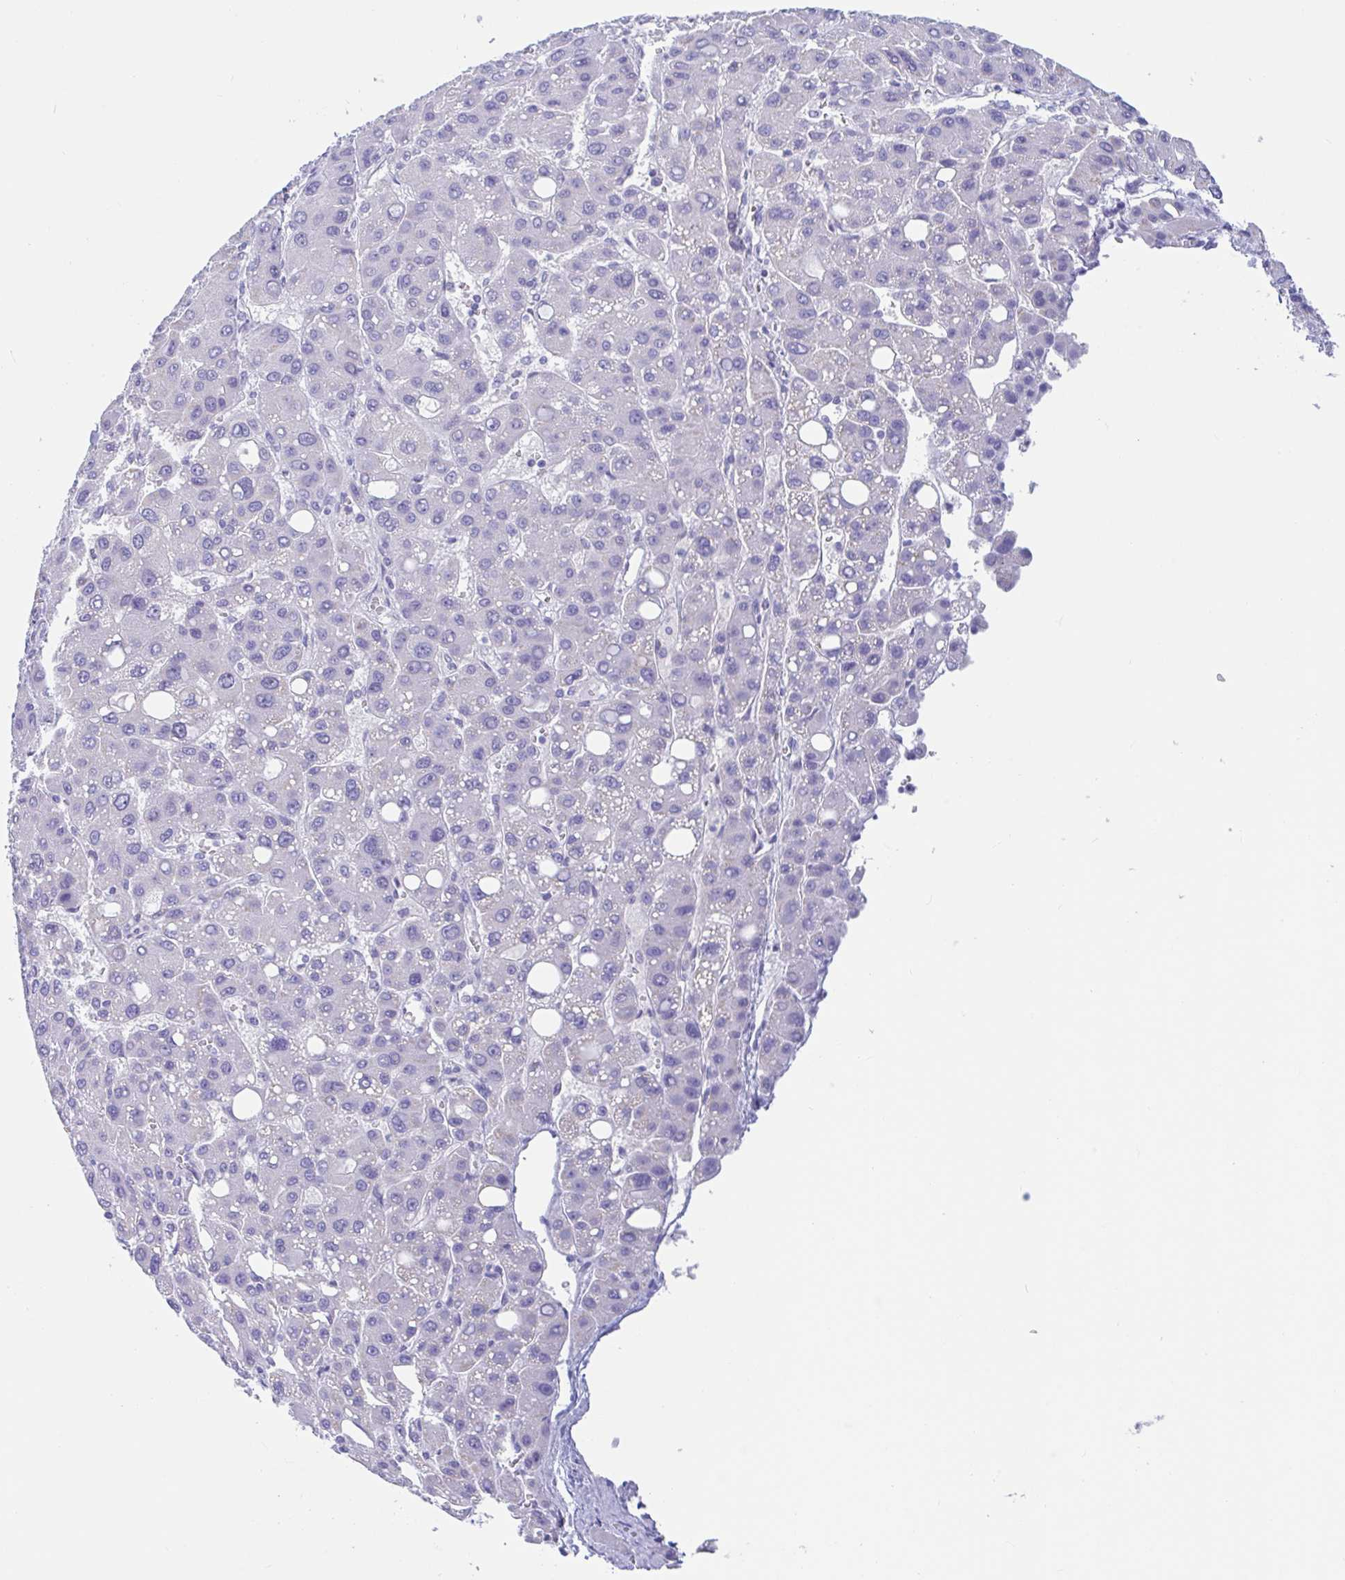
{"staining": {"intensity": "negative", "quantity": "none", "location": "none"}, "tissue": "liver cancer", "cell_type": "Tumor cells", "image_type": "cancer", "snomed": [{"axis": "morphology", "description": "Carcinoma, Hepatocellular, NOS"}, {"axis": "topography", "description": "Liver"}], "caption": "Immunohistochemical staining of human hepatocellular carcinoma (liver) reveals no significant expression in tumor cells.", "gene": "OR6N2", "patient": {"sex": "male", "age": 55}}